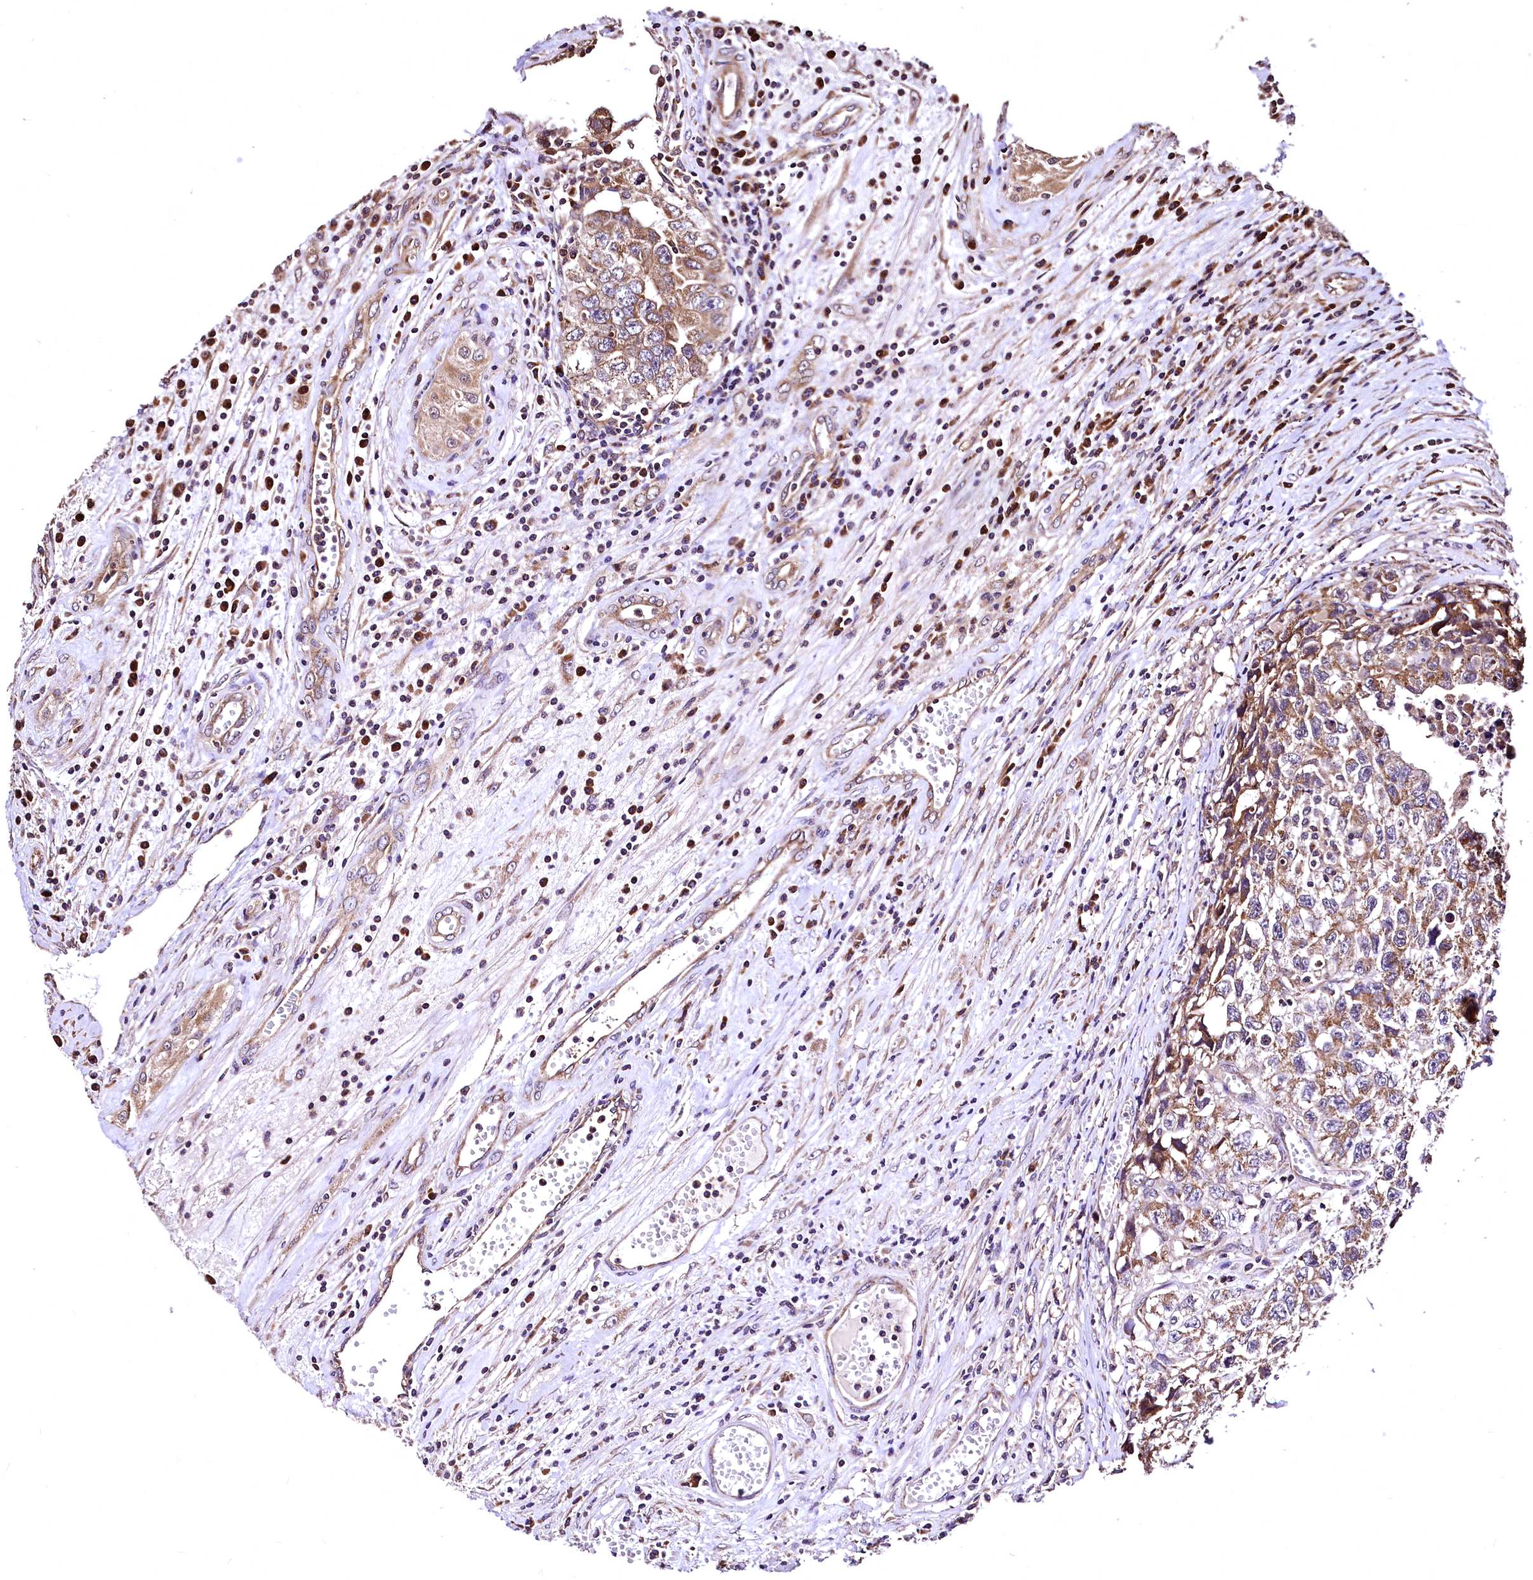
{"staining": {"intensity": "moderate", "quantity": ">75%", "location": "cytoplasmic/membranous"}, "tissue": "testis cancer", "cell_type": "Tumor cells", "image_type": "cancer", "snomed": [{"axis": "morphology", "description": "Seminoma, NOS"}, {"axis": "morphology", "description": "Carcinoma, Embryonal, NOS"}, {"axis": "topography", "description": "Testis"}], "caption": "High-power microscopy captured an immunohistochemistry (IHC) photomicrograph of testis cancer (embryonal carcinoma), revealing moderate cytoplasmic/membranous staining in approximately >75% of tumor cells.", "gene": "LRSAM1", "patient": {"sex": "male", "age": 43}}